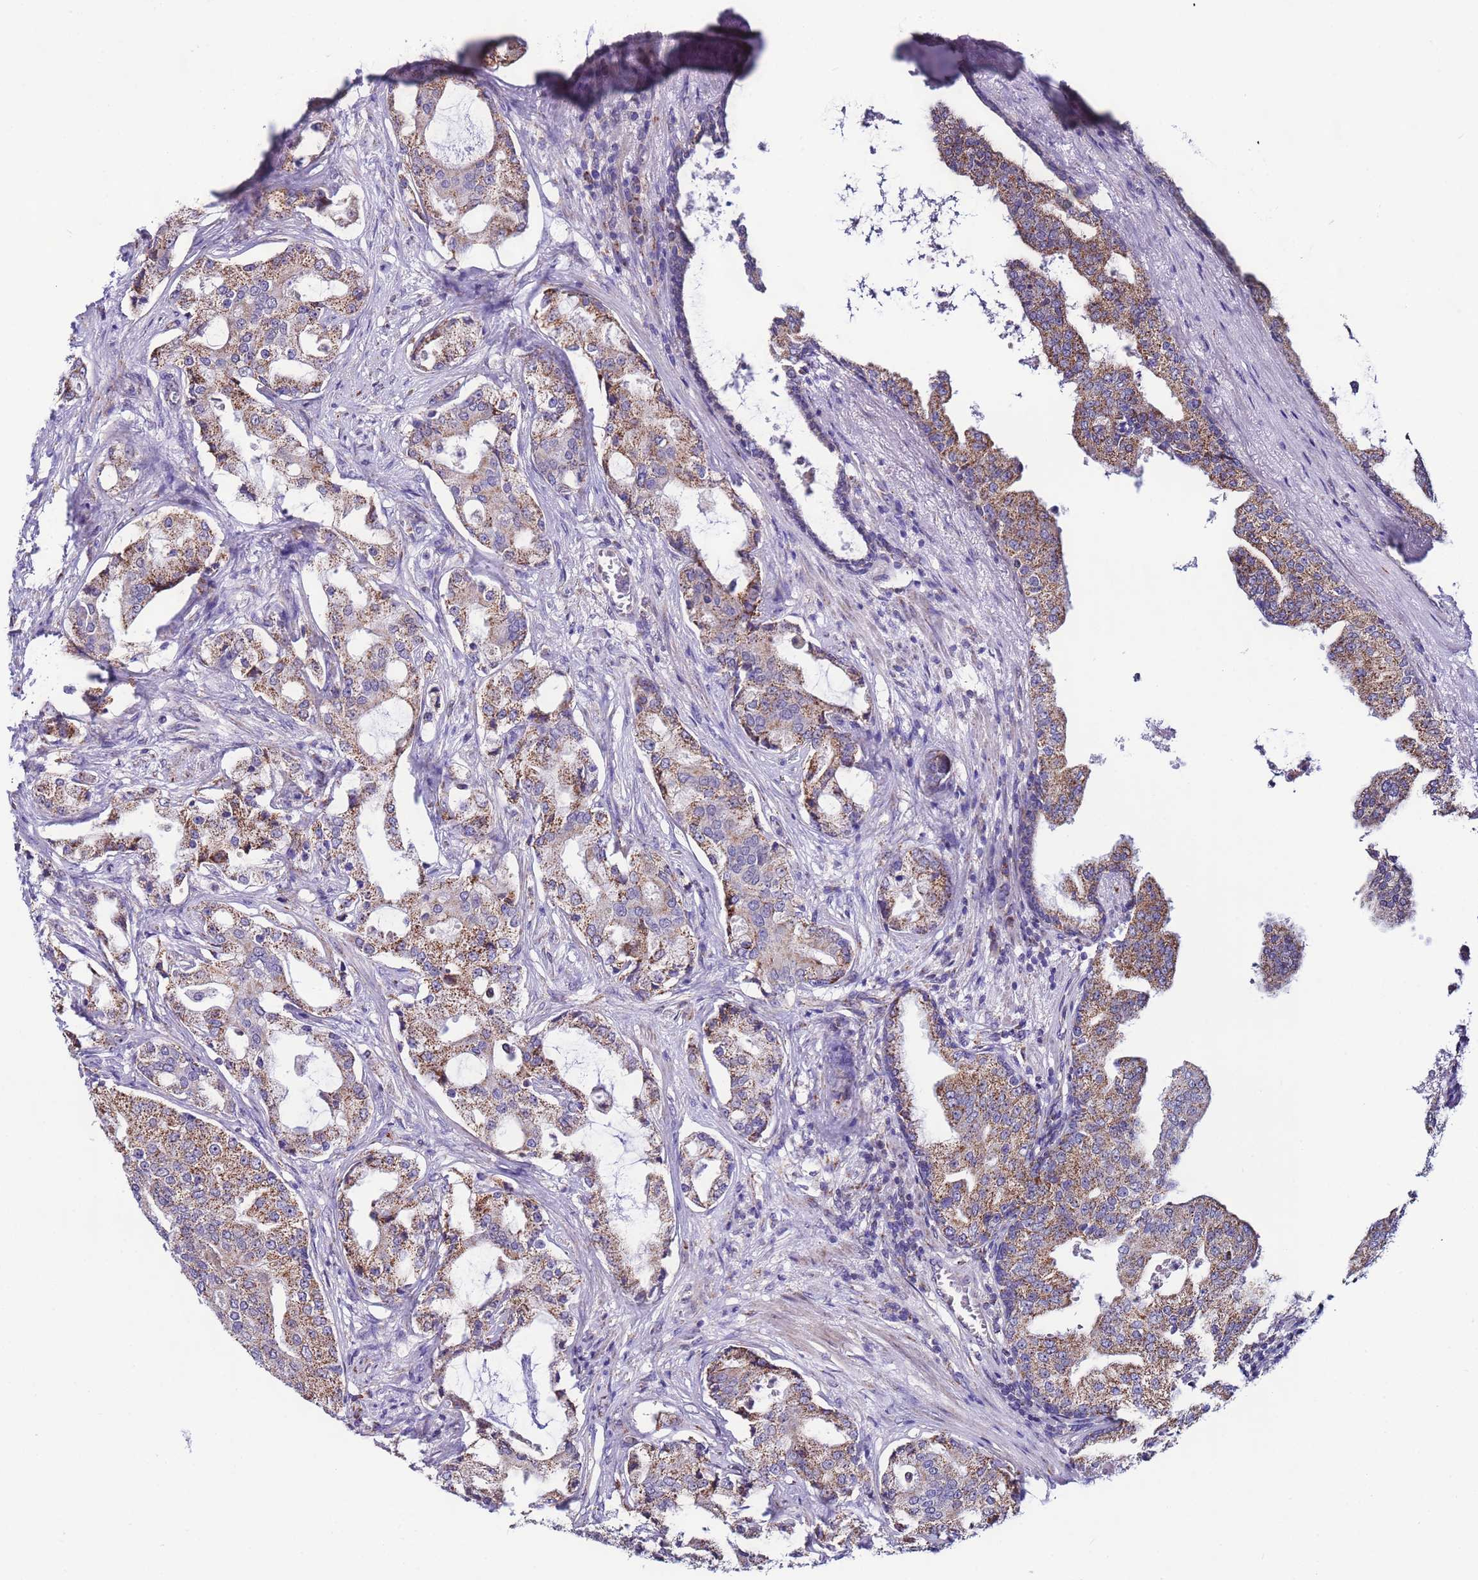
{"staining": {"intensity": "moderate", "quantity": ">75%", "location": "cytoplasmic/membranous"}, "tissue": "prostate cancer", "cell_type": "Tumor cells", "image_type": "cancer", "snomed": [{"axis": "morphology", "description": "Adenocarcinoma, High grade"}, {"axis": "topography", "description": "Prostate"}], "caption": "Protein expression analysis of human prostate cancer (adenocarcinoma (high-grade)) reveals moderate cytoplasmic/membranous positivity in approximately >75% of tumor cells. (Brightfield microscopy of DAB IHC at high magnification).", "gene": "UEVLD", "patient": {"sex": "male", "age": 68}}